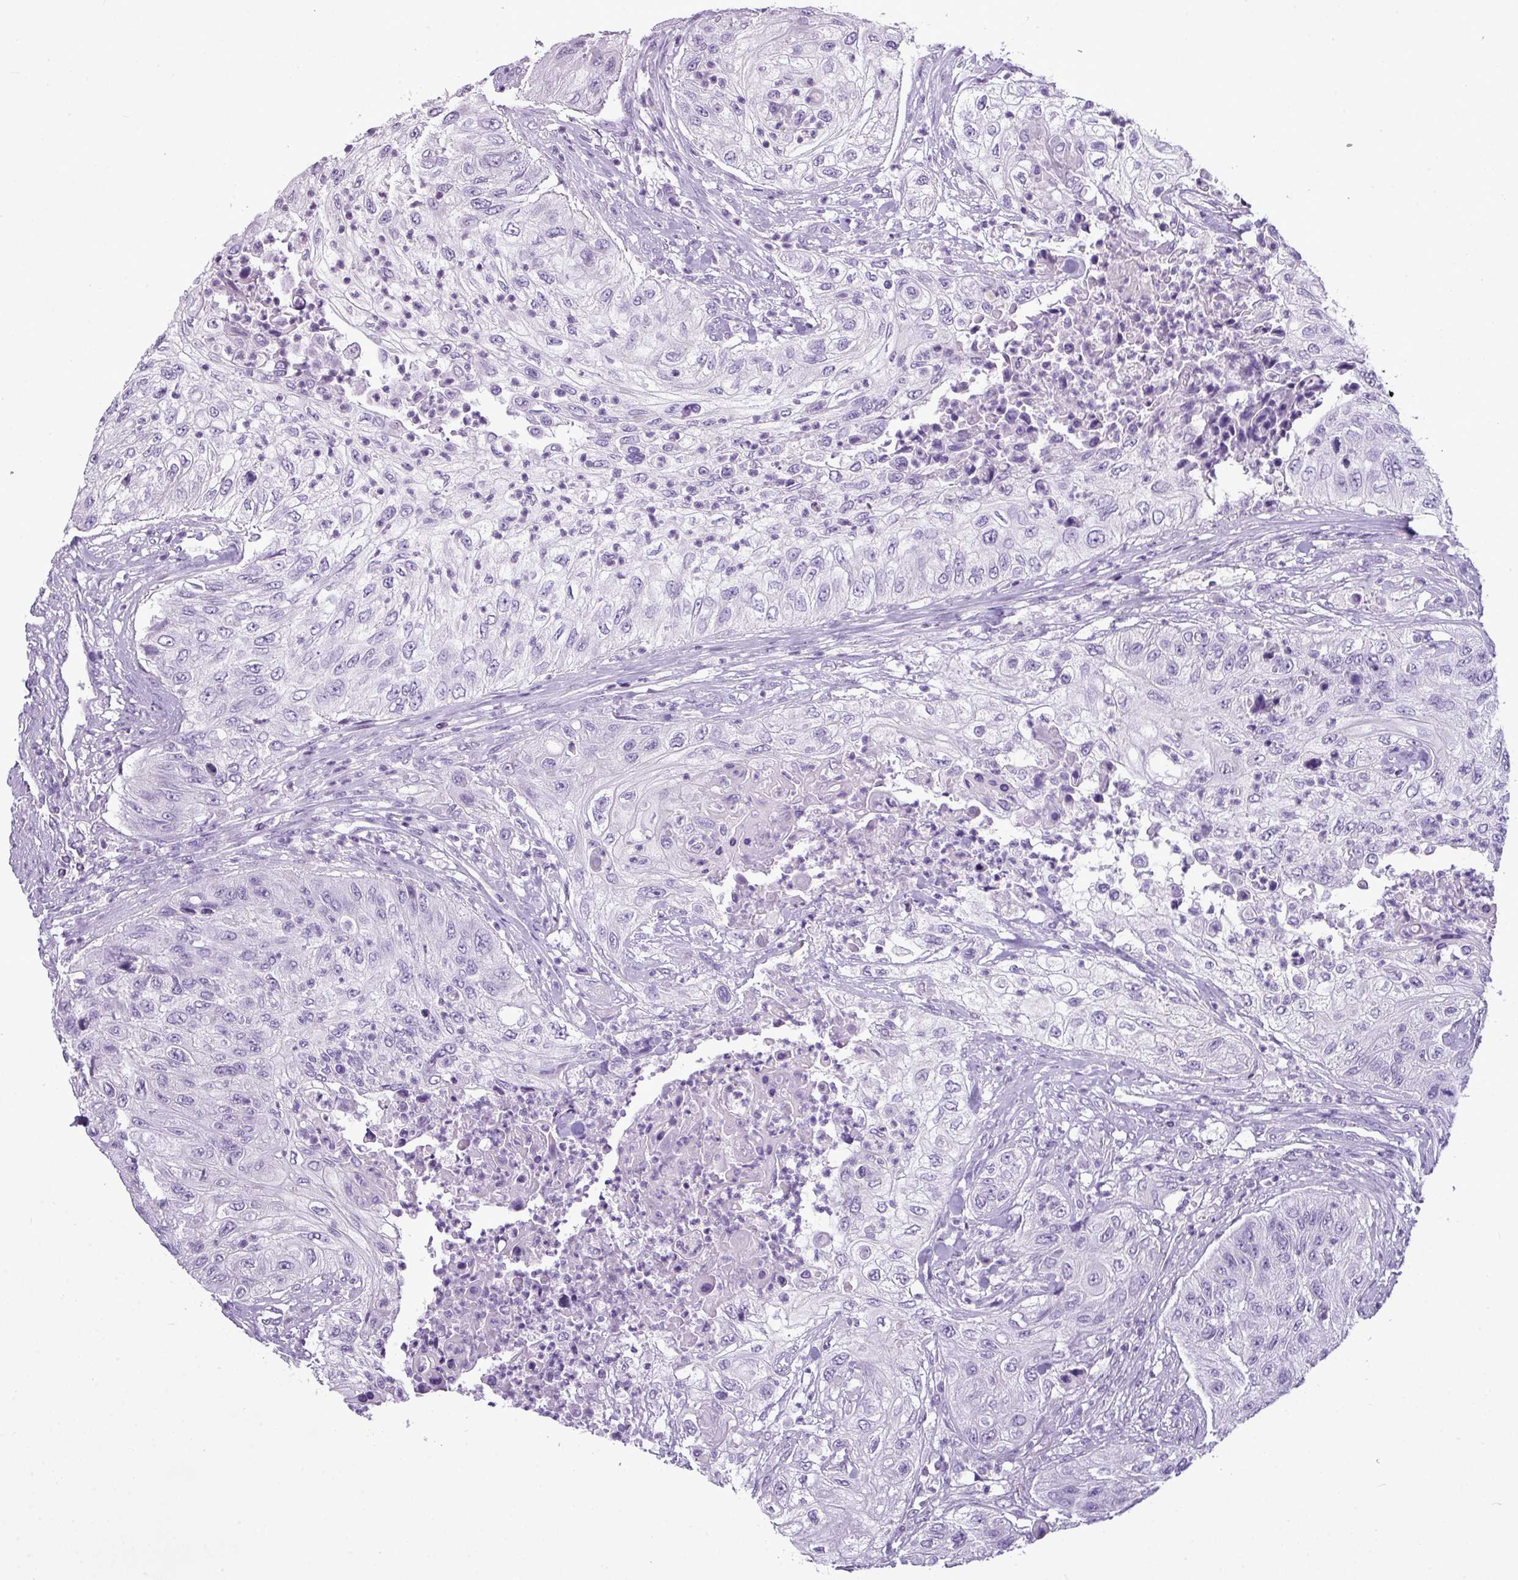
{"staining": {"intensity": "negative", "quantity": "none", "location": "none"}, "tissue": "urothelial cancer", "cell_type": "Tumor cells", "image_type": "cancer", "snomed": [{"axis": "morphology", "description": "Urothelial carcinoma, High grade"}, {"axis": "topography", "description": "Urinary bladder"}], "caption": "Tumor cells show no significant protein positivity in urothelial carcinoma (high-grade).", "gene": "TMEM91", "patient": {"sex": "female", "age": 60}}